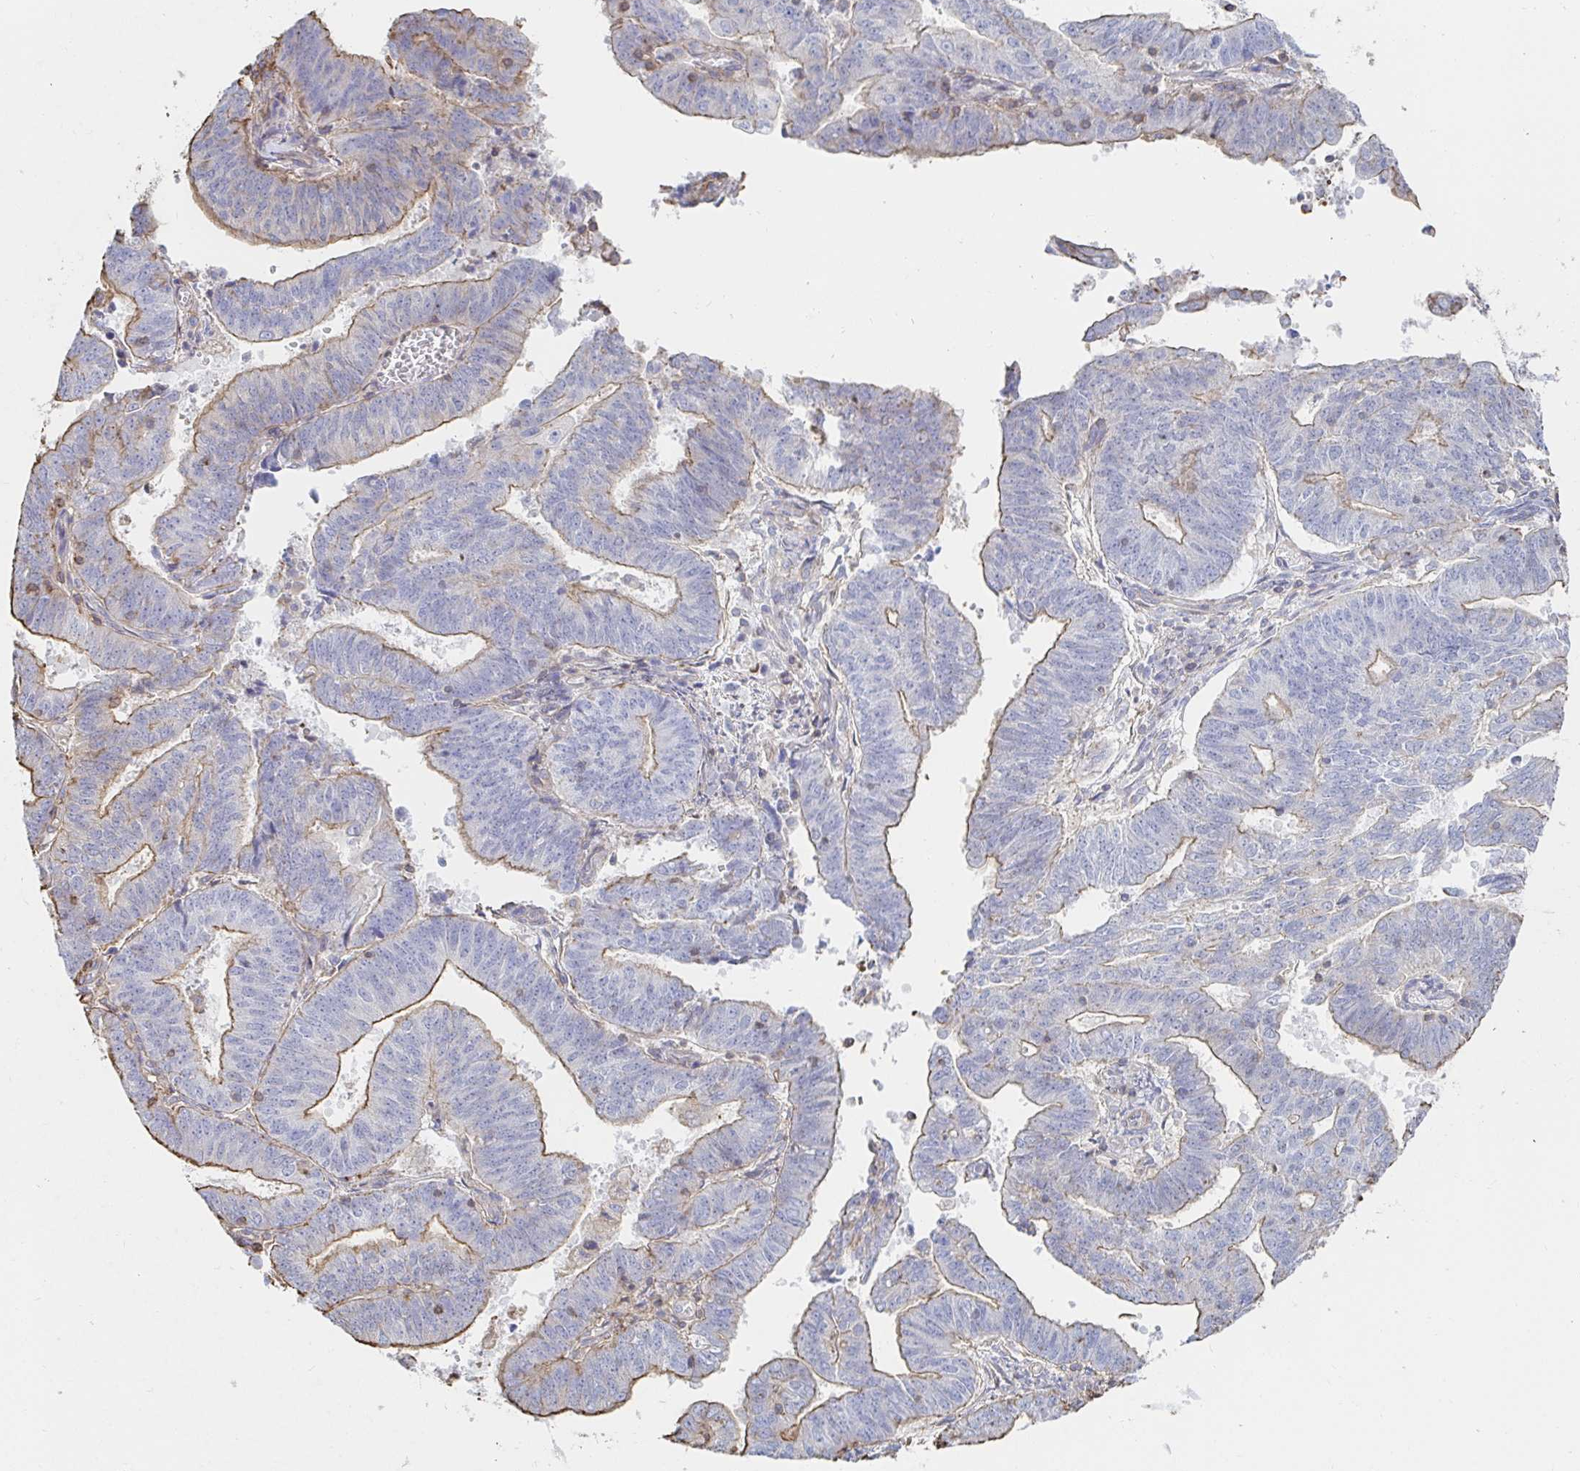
{"staining": {"intensity": "moderate", "quantity": "25%-75%", "location": "cytoplasmic/membranous"}, "tissue": "endometrial cancer", "cell_type": "Tumor cells", "image_type": "cancer", "snomed": [{"axis": "morphology", "description": "Adenocarcinoma, NOS"}, {"axis": "topography", "description": "Endometrium"}], "caption": "Protein positivity by immunohistochemistry (IHC) exhibits moderate cytoplasmic/membranous positivity in about 25%-75% of tumor cells in endometrial cancer. (DAB IHC with brightfield microscopy, high magnification).", "gene": "PTPN14", "patient": {"sex": "female", "age": 82}}